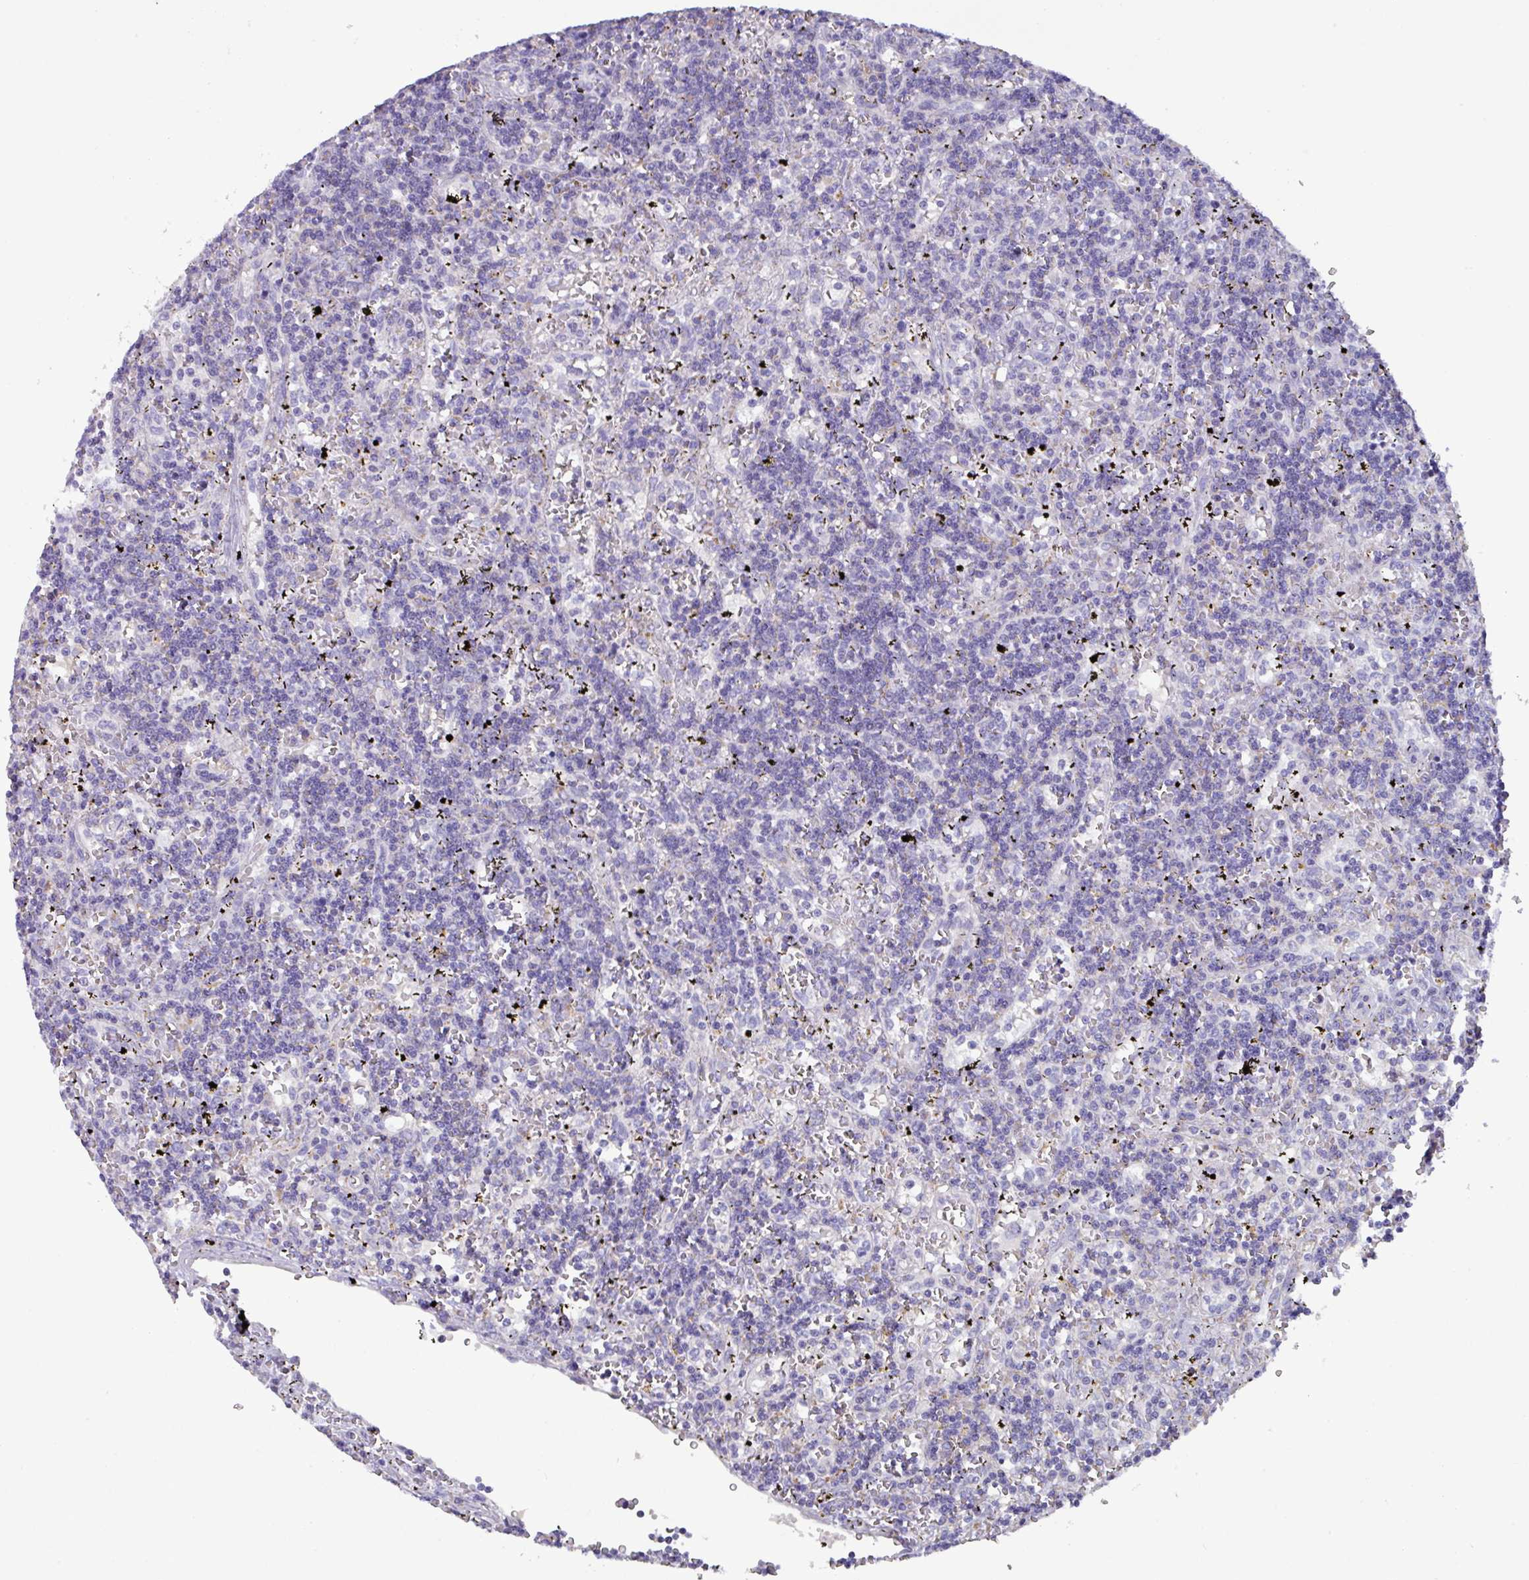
{"staining": {"intensity": "negative", "quantity": "none", "location": "none"}, "tissue": "lymphoma", "cell_type": "Tumor cells", "image_type": "cancer", "snomed": [{"axis": "morphology", "description": "Malignant lymphoma, non-Hodgkin's type, Low grade"}, {"axis": "topography", "description": "Spleen"}], "caption": "This photomicrograph is of lymphoma stained with immunohistochemistry (IHC) to label a protein in brown with the nuclei are counter-stained blue. There is no staining in tumor cells.", "gene": "MT-ND4", "patient": {"sex": "male", "age": 60}}